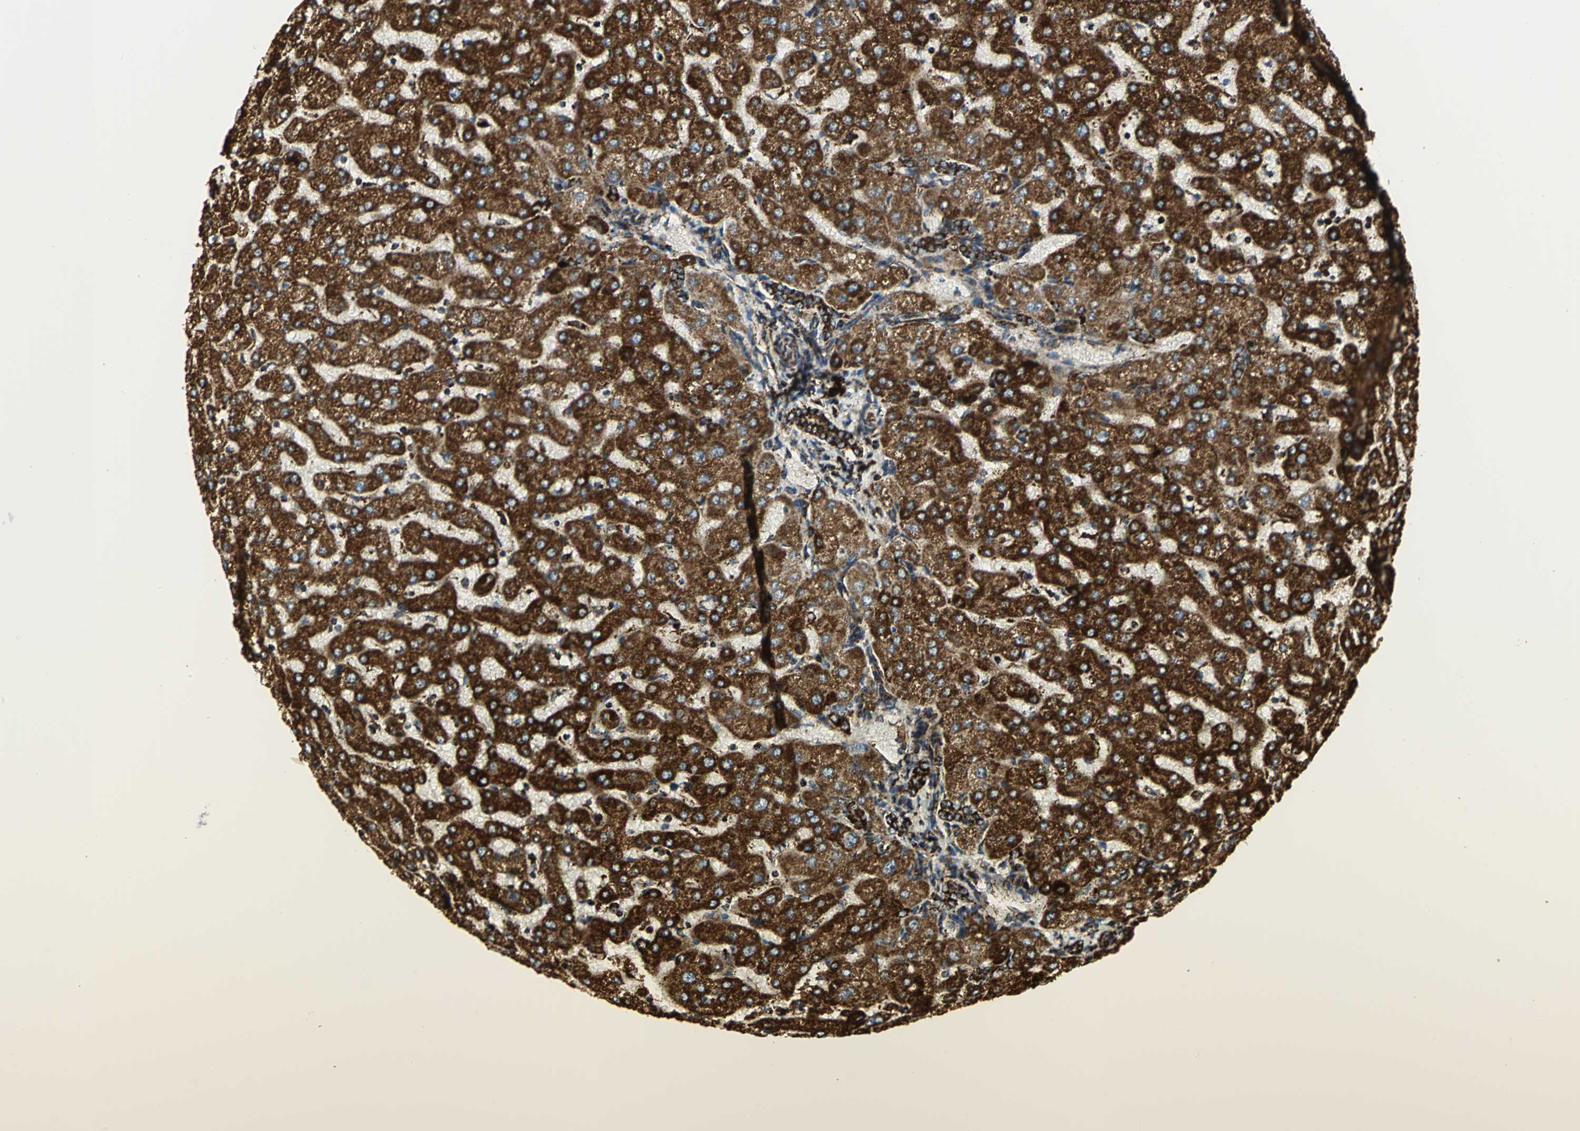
{"staining": {"intensity": "strong", "quantity": "25%-75%", "location": "cytoplasmic/membranous"}, "tissue": "liver", "cell_type": "Cholangiocytes", "image_type": "normal", "snomed": [{"axis": "morphology", "description": "Normal tissue, NOS"}, {"axis": "morphology", "description": "Fibrosis, NOS"}, {"axis": "topography", "description": "Liver"}], "caption": "The immunohistochemical stain shows strong cytoplasmic/membranous positivity in cholangiocytes of unremarkable liver. Using DAB (3,3'-diaminobenzidine) (brown) and hematoxylin (blue) stains, captured at high magnification using brightfield microscopy.", "gene": "VDAC1", "patient": {"sex": "female", "age": 29}}